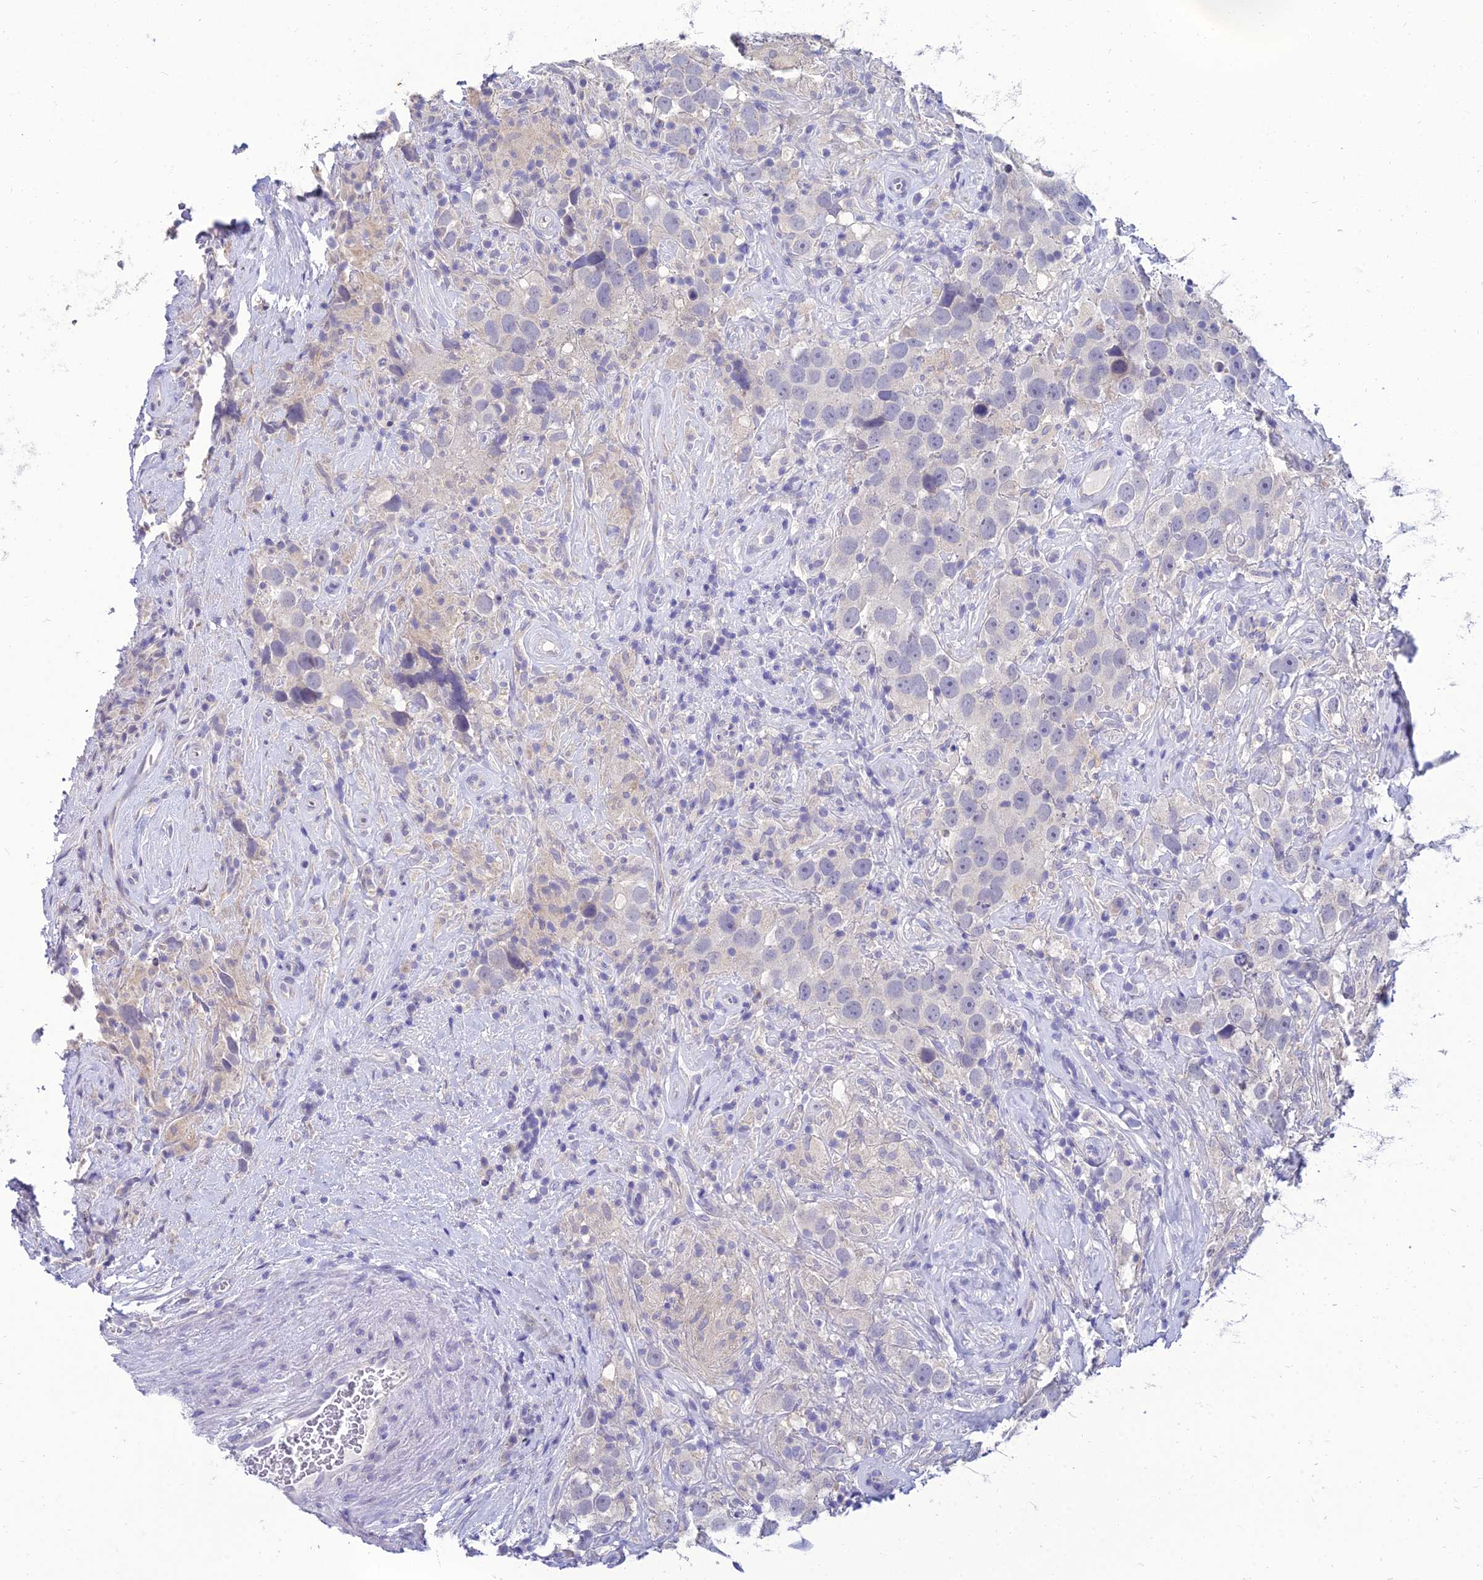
{"staining": {"intensity": "negative", "quantity": "none", "location": "none"}, "tissue": "testis cancer", "cell_type": "Tumor cells", "image_type": "cancer", "snomed": [{"axis": "morphology", "description": "Seminoma, NOS"}, {"axis": "topography", "description": "Testis"}], "caption": "This is an IHC micrograph of human seminoma (testis). There is no staining in tumor cells.", "gene": "NPY", "patient": {"sex": "male", "age": 49}}